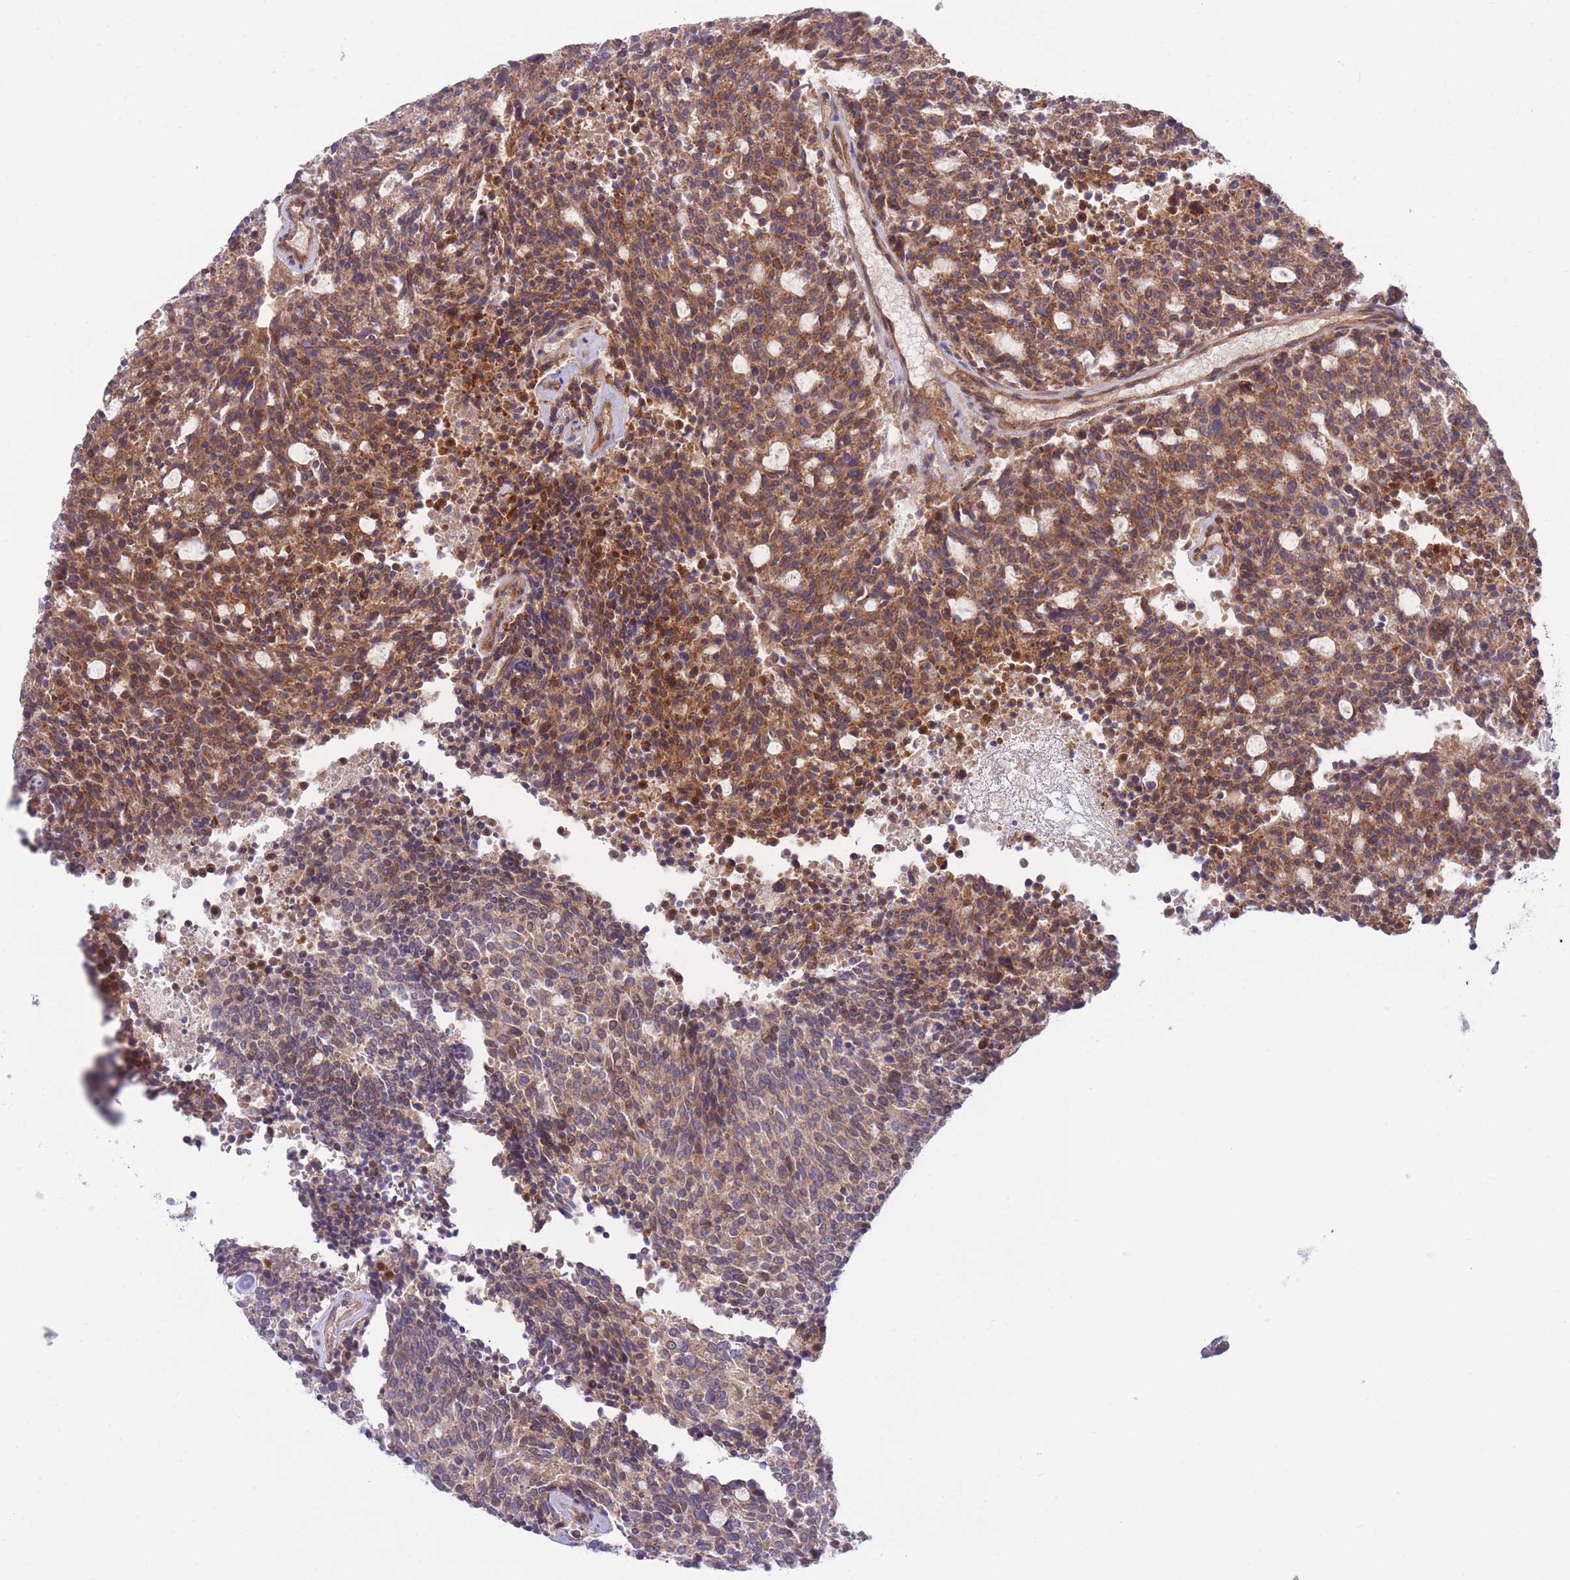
{"staining": {"intensity": "moderate", "quantity": ">75%", "location": "cytoplasmic/membranous"}, "tissue": "carcinoid", "cell_type": "Tumor cells", "image_type": "cancer", "snomed": [{"axis": "morphology", "description": "Carcinoid, malignant, NOS"}, {"axis": "topography", "description": "Pancreas"}], "caption": "Immunohistochemical staining of carcinoid reveals moderate cytoplasmic/membranous protein positivity in approximately >75% of tumor cells.", "gene": "CHAC1", "patient": {"sex": "female", "age": 54}}